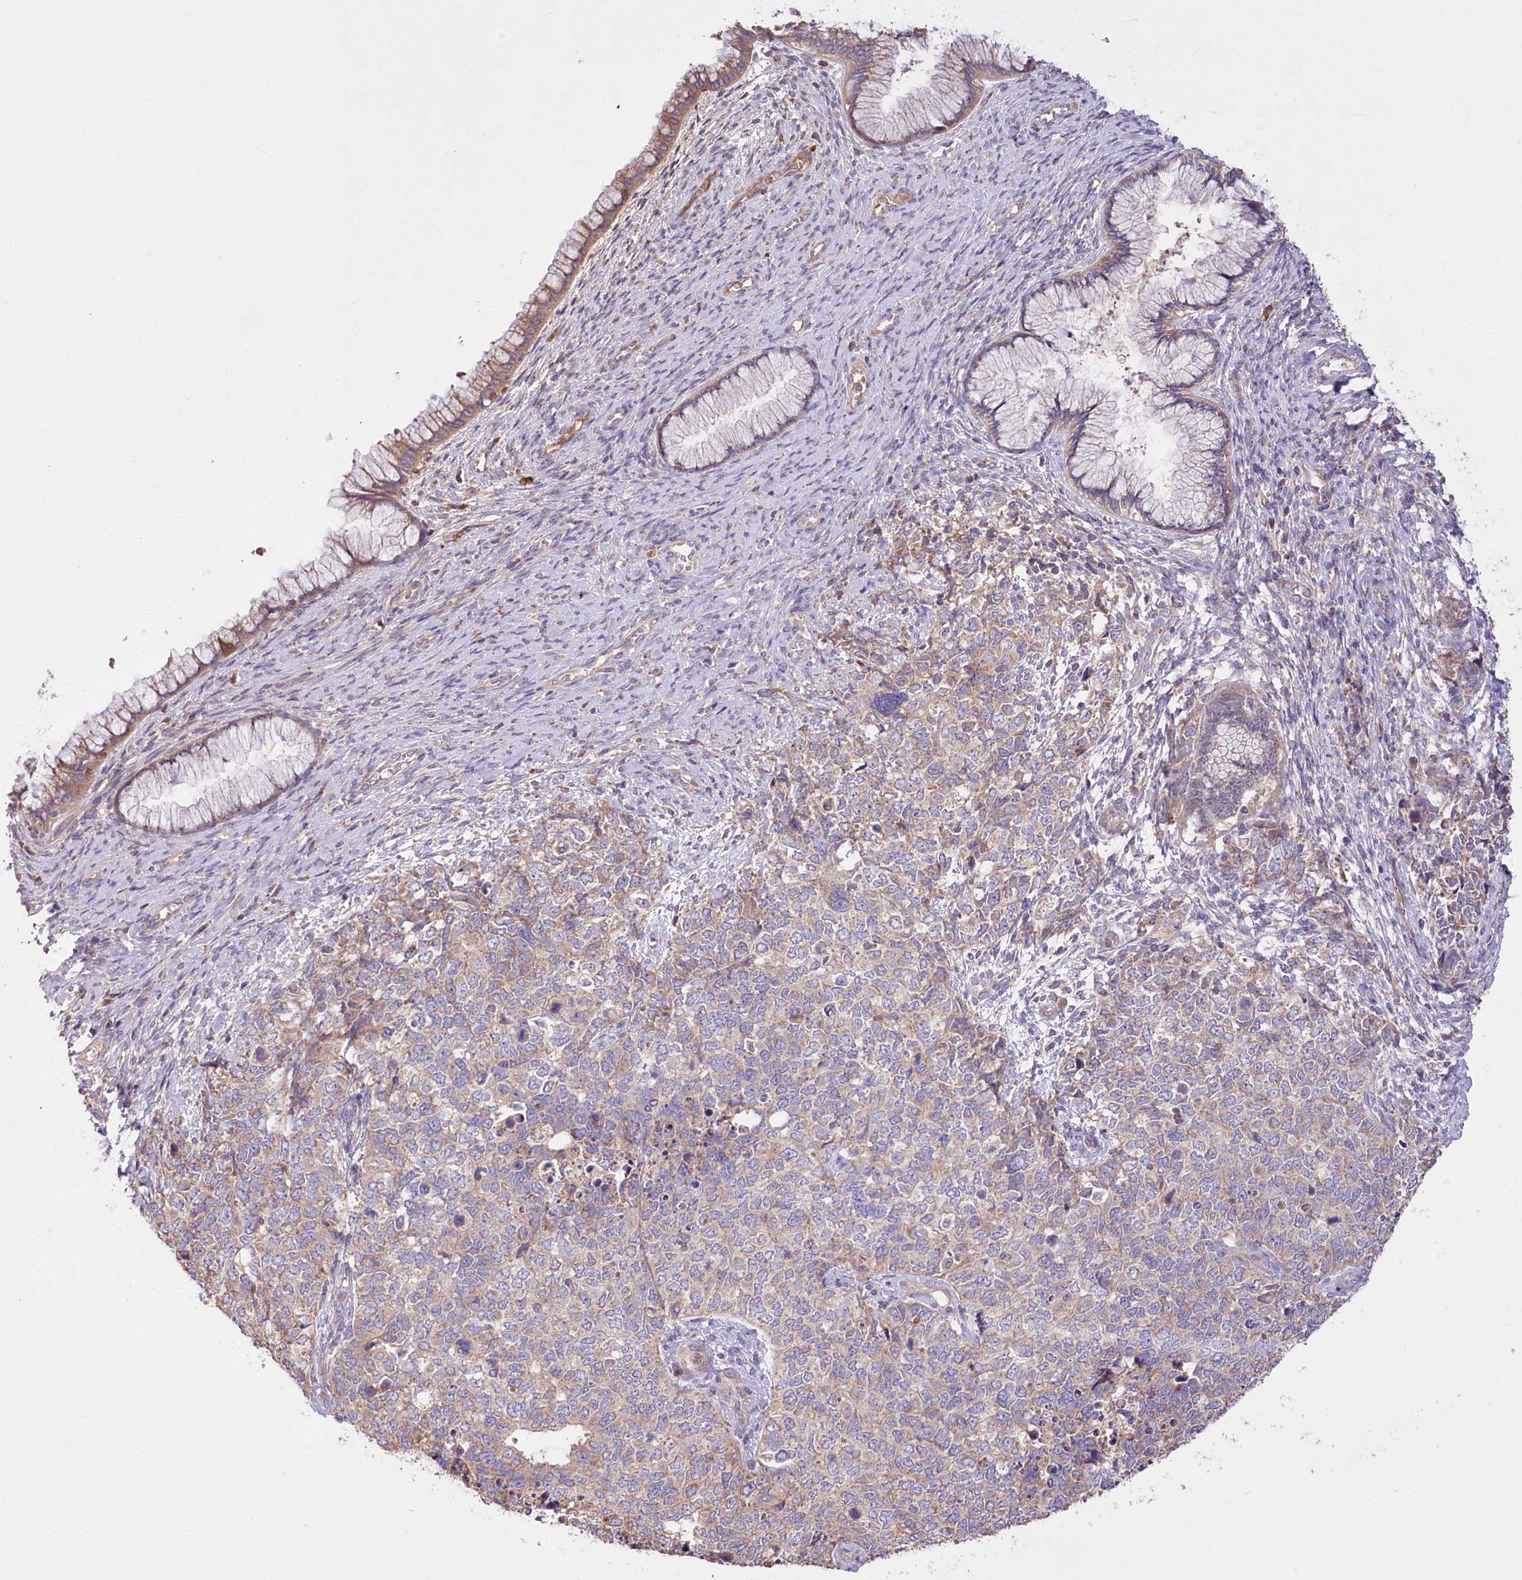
{"staining": {"intensity": "weak", "quantity": "25%-75%", "location": "cytoplasmic/membranous"}, "tissue": "cervical cancer", "cell_type": "Tumor cells", "image_type": "cancer", "snomed": [{"axis": "morphology", "description": "Squamous cell carcinoma, NOS"}, {"axis": "topography", "description": "Cervix"}], "caption": "Tumor cells display weak cytoplasmic/membranous expression in about 25%-75% of cells in squamous cell carcinoma (cervical).", "gene": "PBLD", "patient": {"sex": "female", "age": 63}}